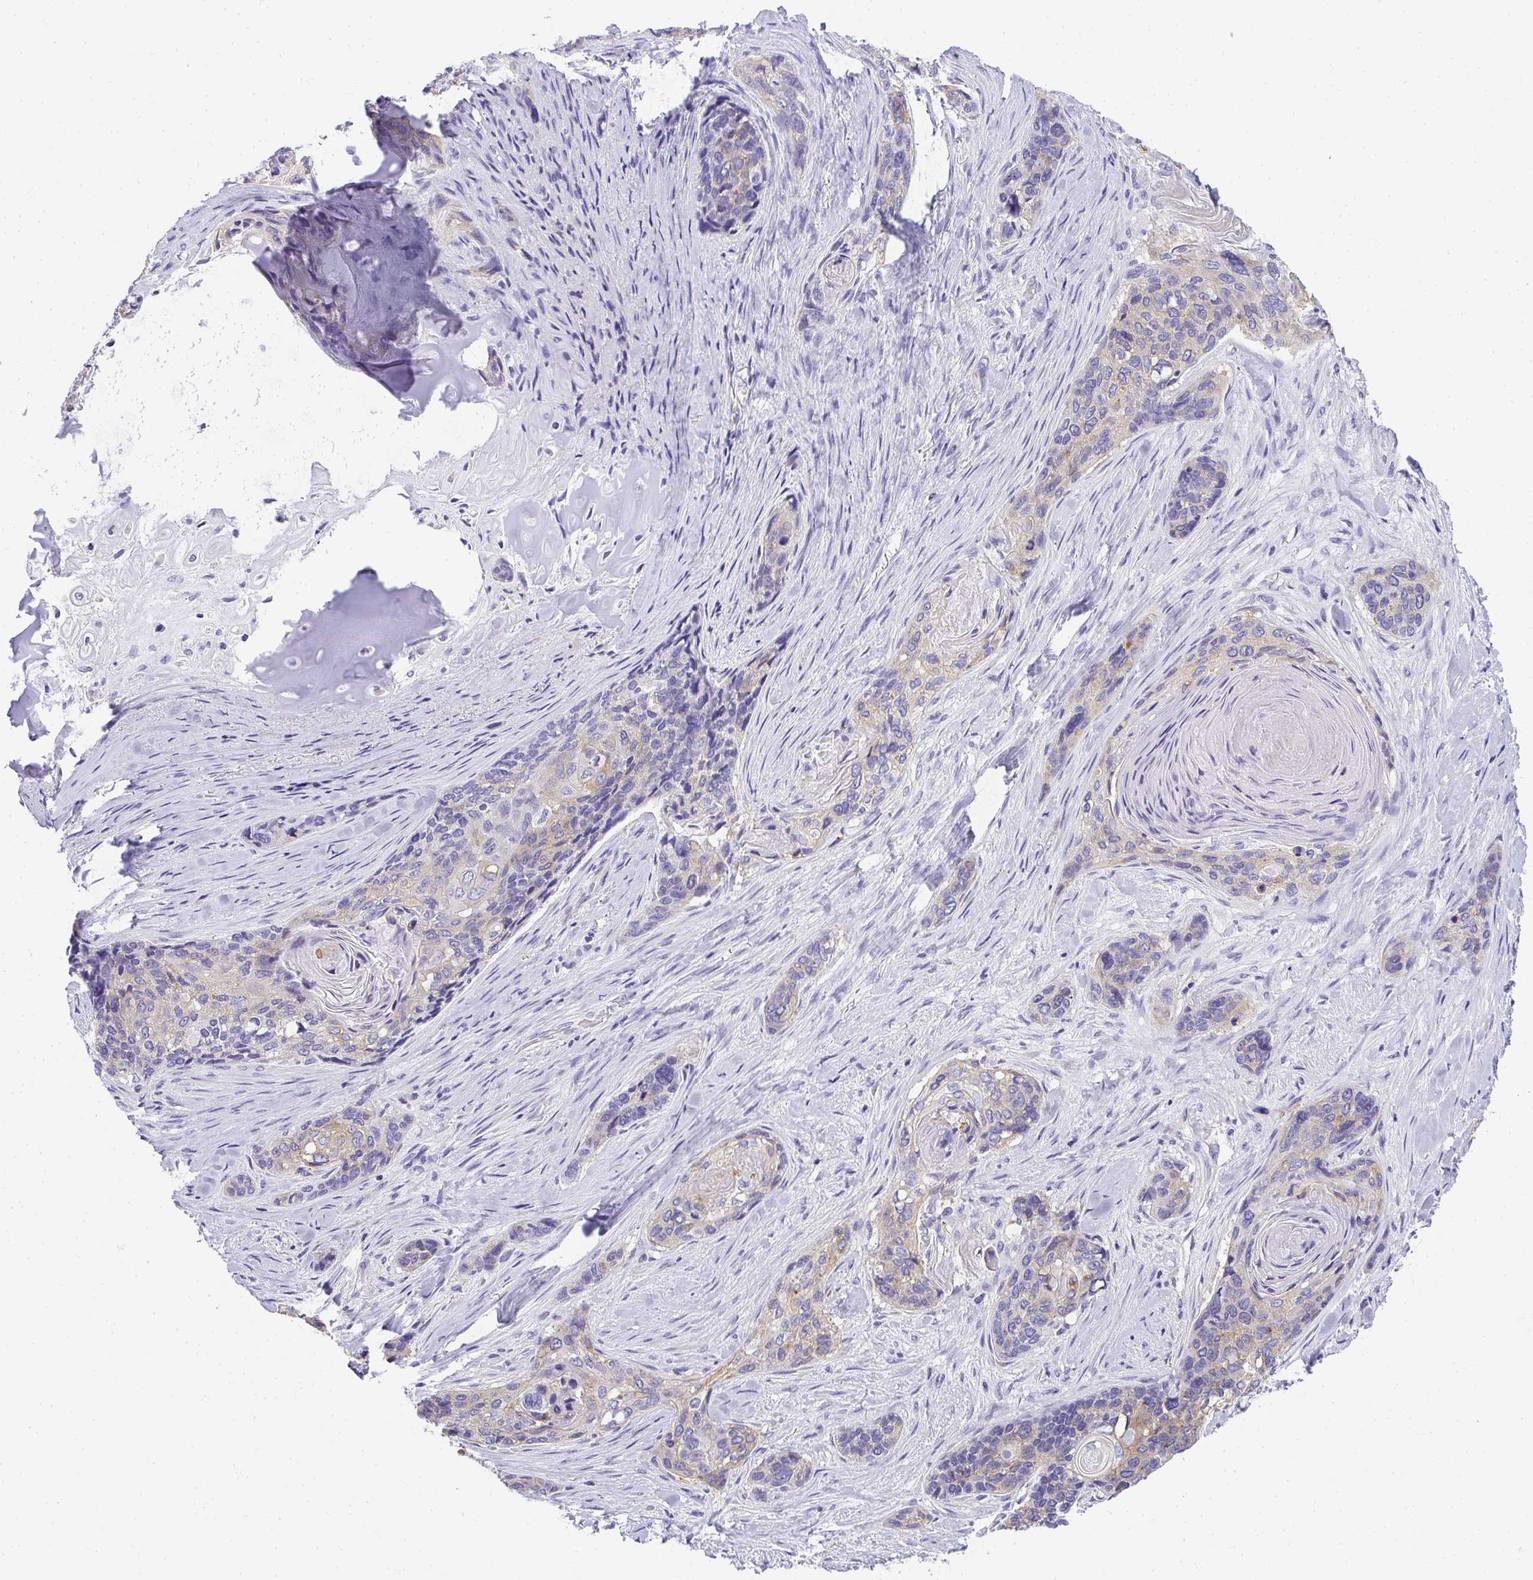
{"staining": {"intensity": "weak", "quantity": "25%-75%", "location": "cytoplasmic/membranous"}, "tissue": "lung cancer", "cell_type": "Tumor cells", "image_type": "cancer", "snomed": [{"axis": "morphology", "description": "Squamous cell carcinoma, NOS"}, {"axis": "morphology", "description": "Squamous cell carcinoma, metastatic, NOS"}, {"axis": "topography", "description": "Lymph node"}, {"axis": "topography", "description": "Lung"}], "caption": "Lung squamous cell carcinoma was stained to show a protein in brown. There is low levels of weak cytoplasmic/membranous staining in about 25%-75% of tumor cells.", "gene": "PLPPR3", "patient": {"sex": "male", "age": 41}}